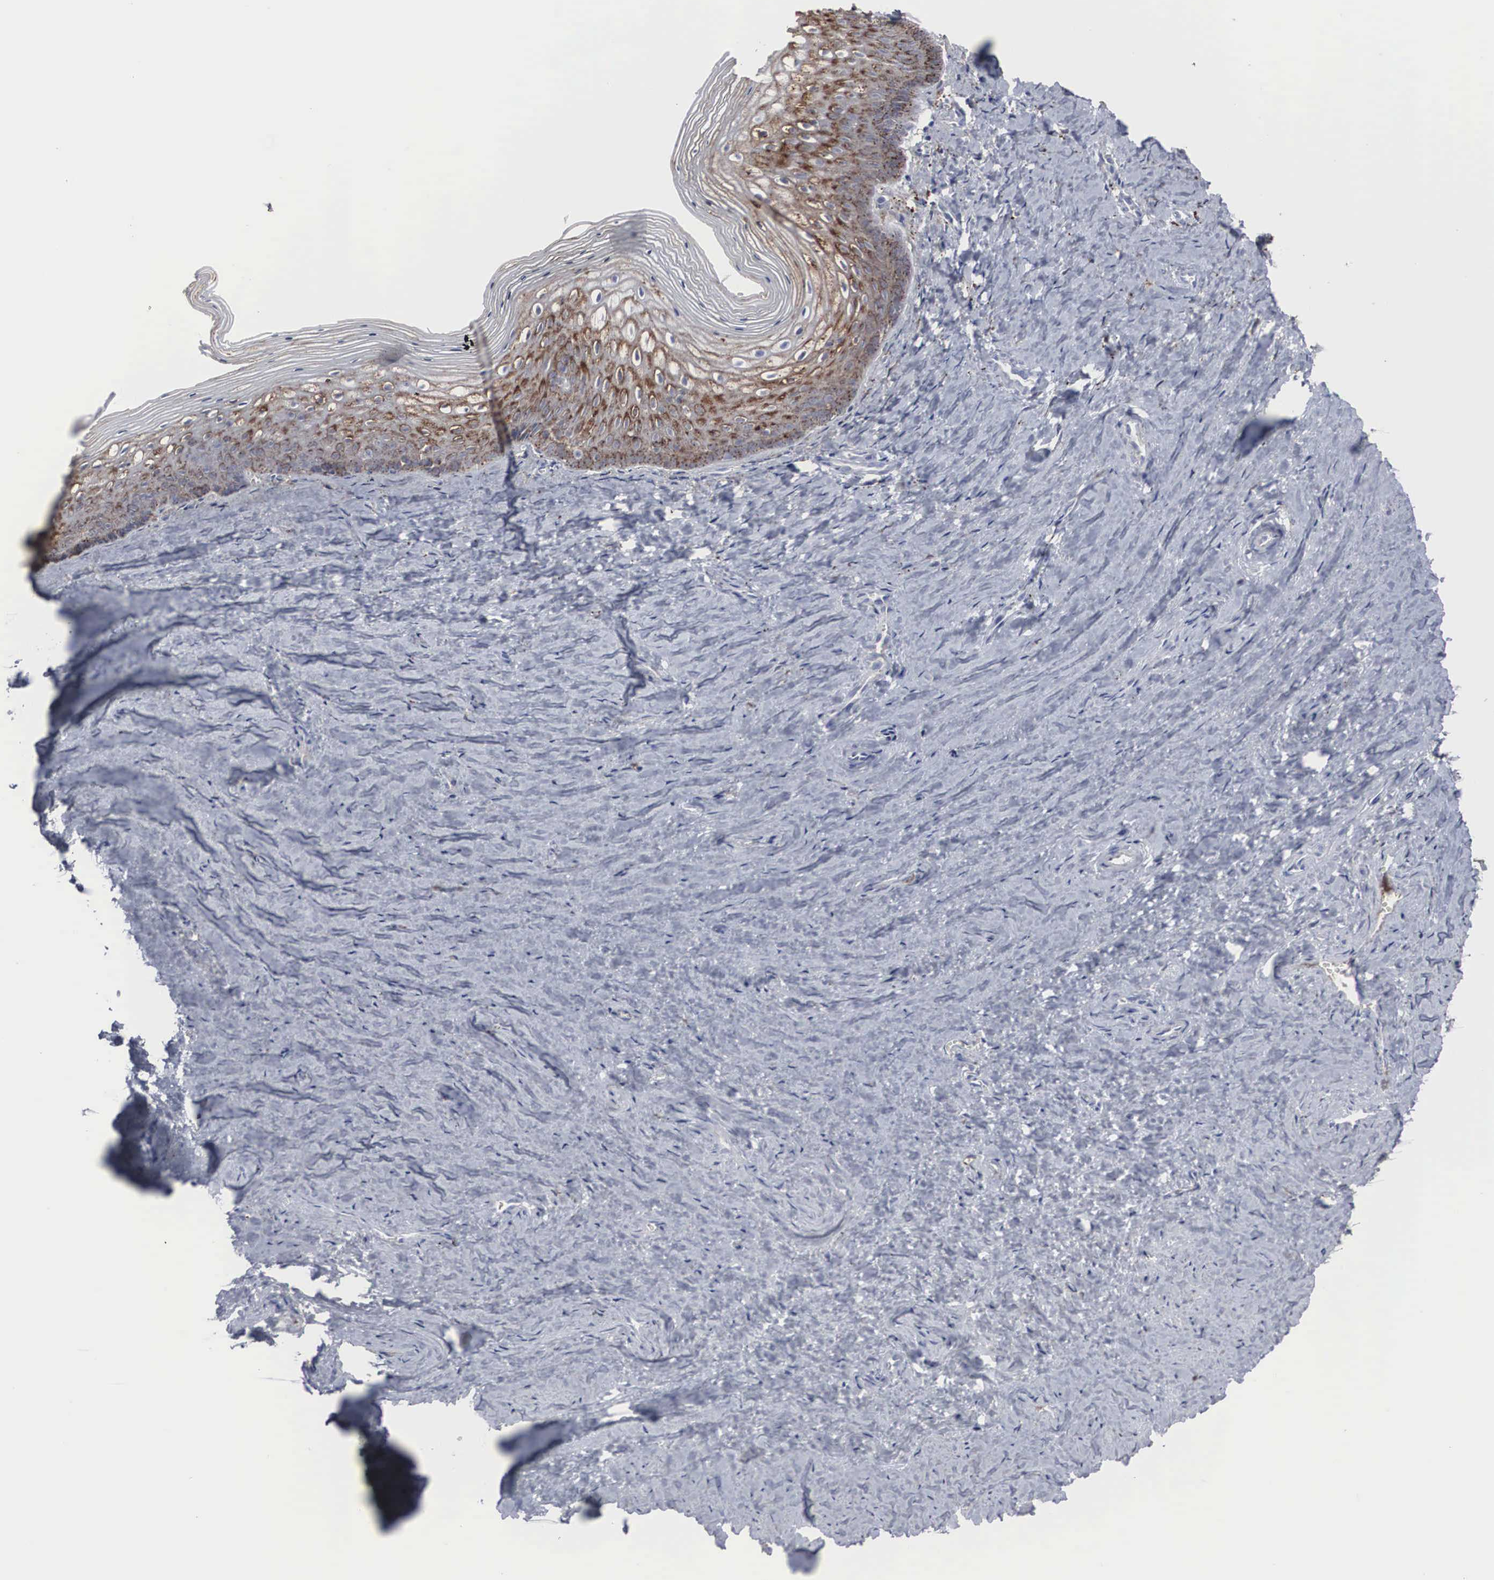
{"staining": {"intensity": "moderate", "quantity": ">75%", "location": "cytoplasmic/membranous"}, "tissue": "vagina", "cell_type": "Squamous epithelial cells", "image_type": "normal", "snomed": [{"axis": "morphology", "description": "Normal tissue, NOS"}, {"axis": "topography", "description": "Vagina"}], "caption": "Squamous epithelial cells show medium levels of moderate cytoplasmic/membranous positivity in approximately >75% of cells in unremarkable vagina.", "gene": "LGALS3BP", "patient": {"sex": "female", "age": 46}}